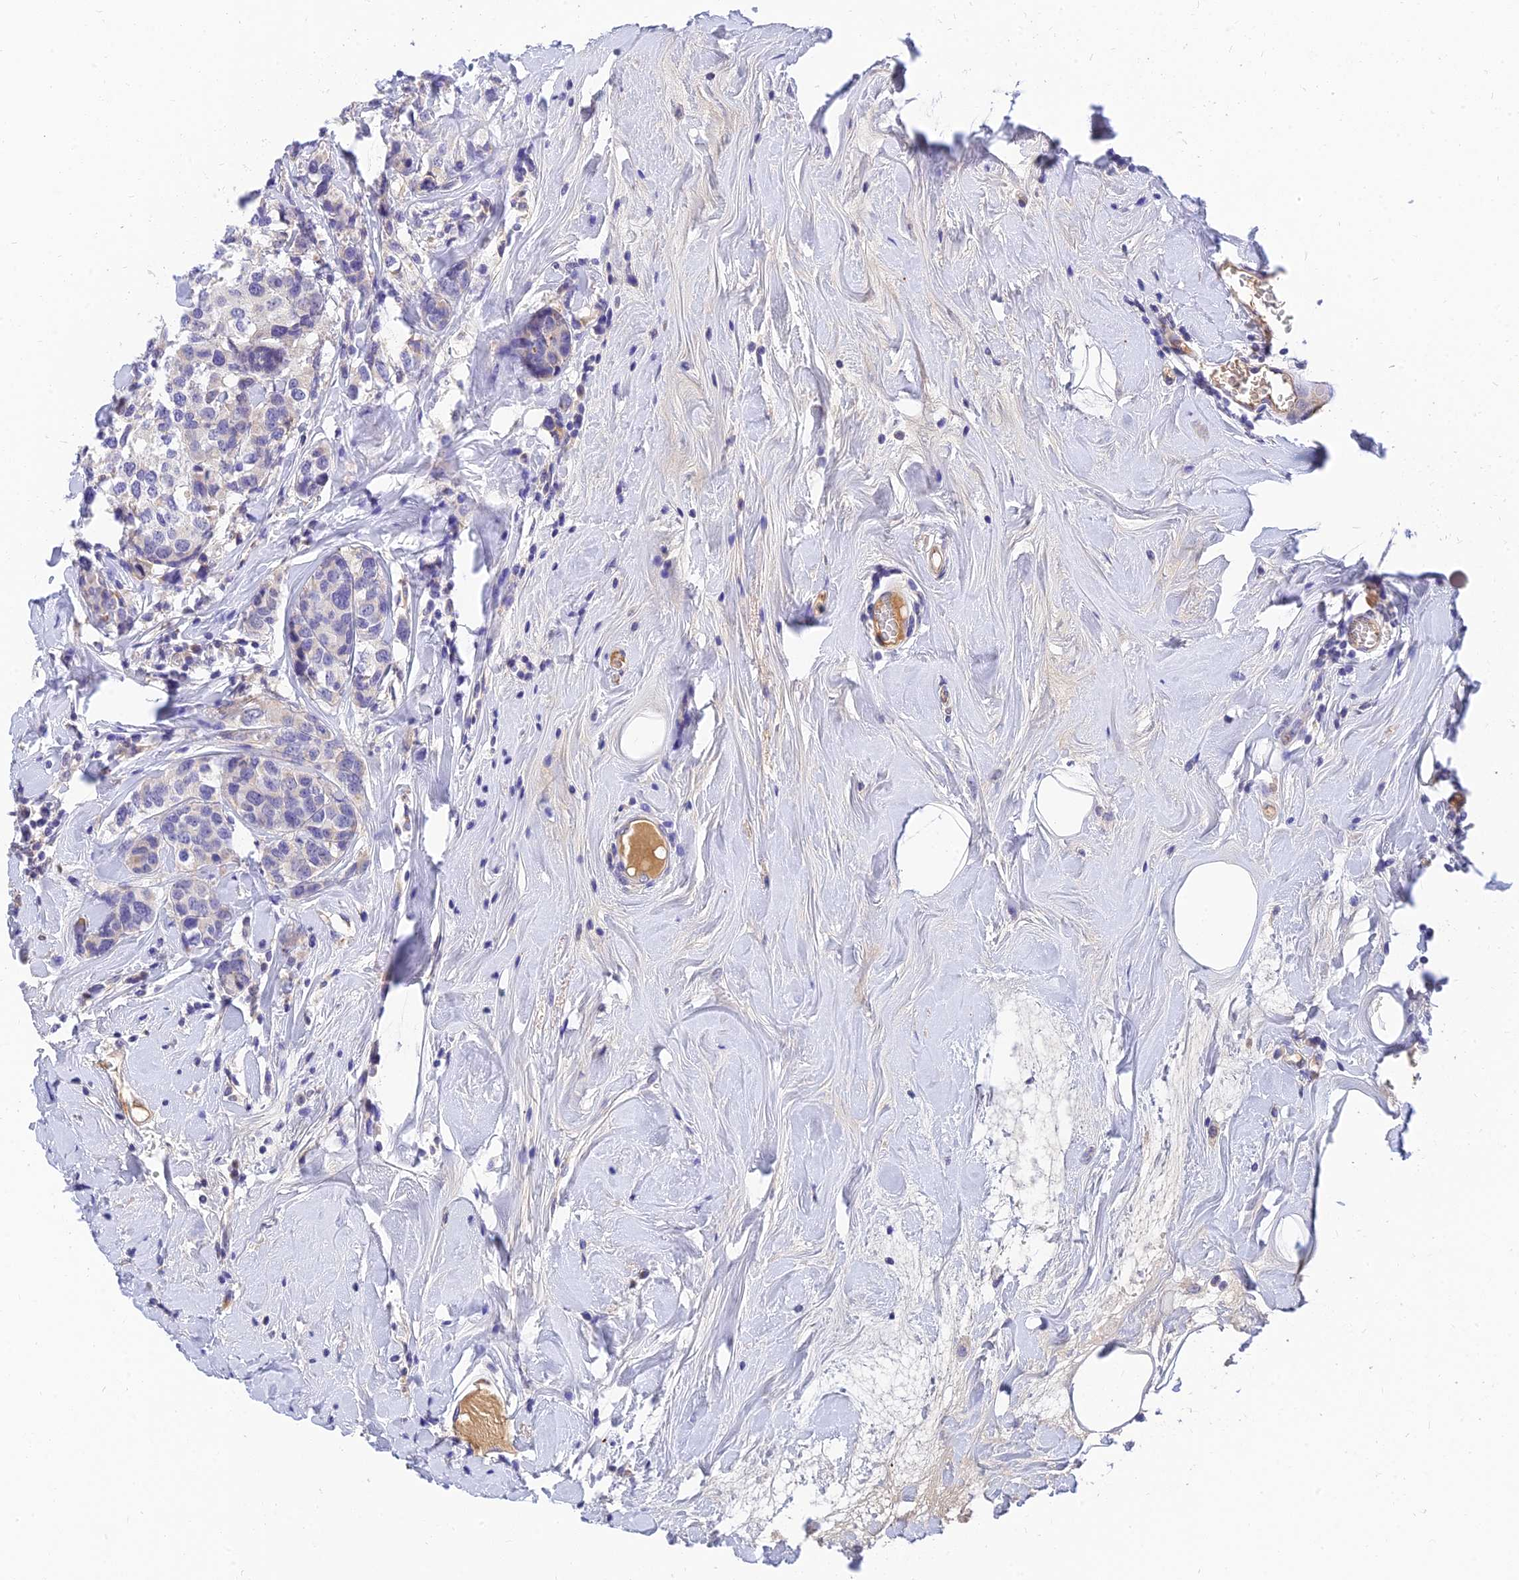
{"staining": {"intensity": "negative", "quantity": "none", "location": "none"}, "tissue": "breast cancer", "cell_type": "Tumor cells", "image_type": "cancer", "snomed": [{"axis": "morphology", "description": "Lobular carcinoma"}, {"axis": "topography", "description": "Breast"}], "caption": "Immunohistochemistry (IHC) image of neoplastic tissue: human breast cancer (lobular carcinoma) stained with DAB displays no significant protein staining in tumor cells.", "gene": "ANKS4B", "patient": {"sex": "female", "age": 59}}